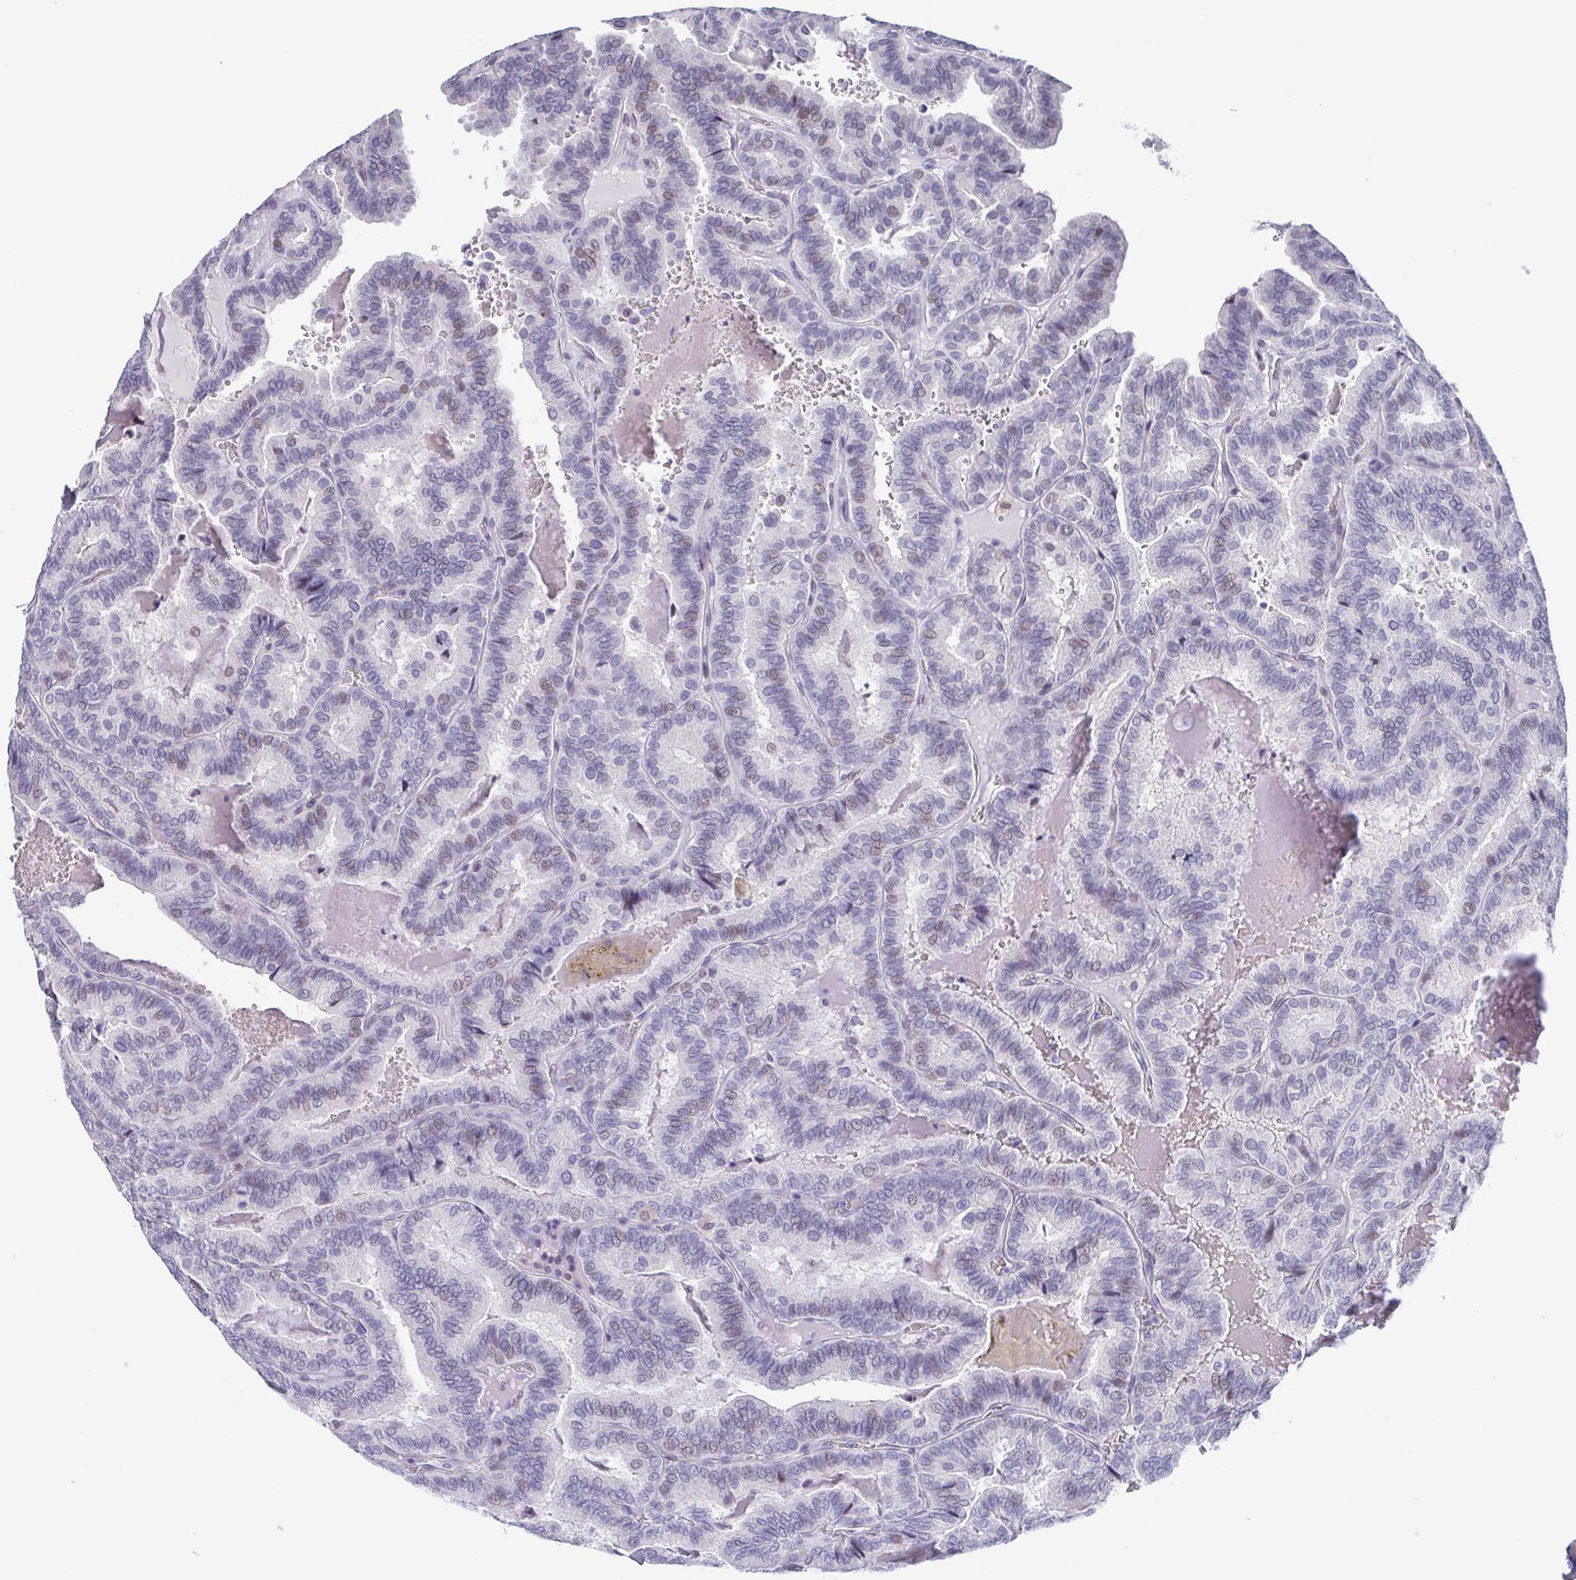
{"staining": {"intensity": "weak", "quantity": "<25%", "location": "nuclear"}, "tissue": "thyroid cancer", "cell_type": "Tumor cells", "image_type": "cancer", "snomed": [{"axis": "morphology", "description": "Papillary adenocarcinoma, NOS"}, {"axis": "topography", "description": "Thyroid gland"}], "caption": "An image of human thyroid papillary adenocarcinoma is negative for staining in tumor cells.", "gene": "PERM1", "patient": {"sex": "female", "age": 75}}